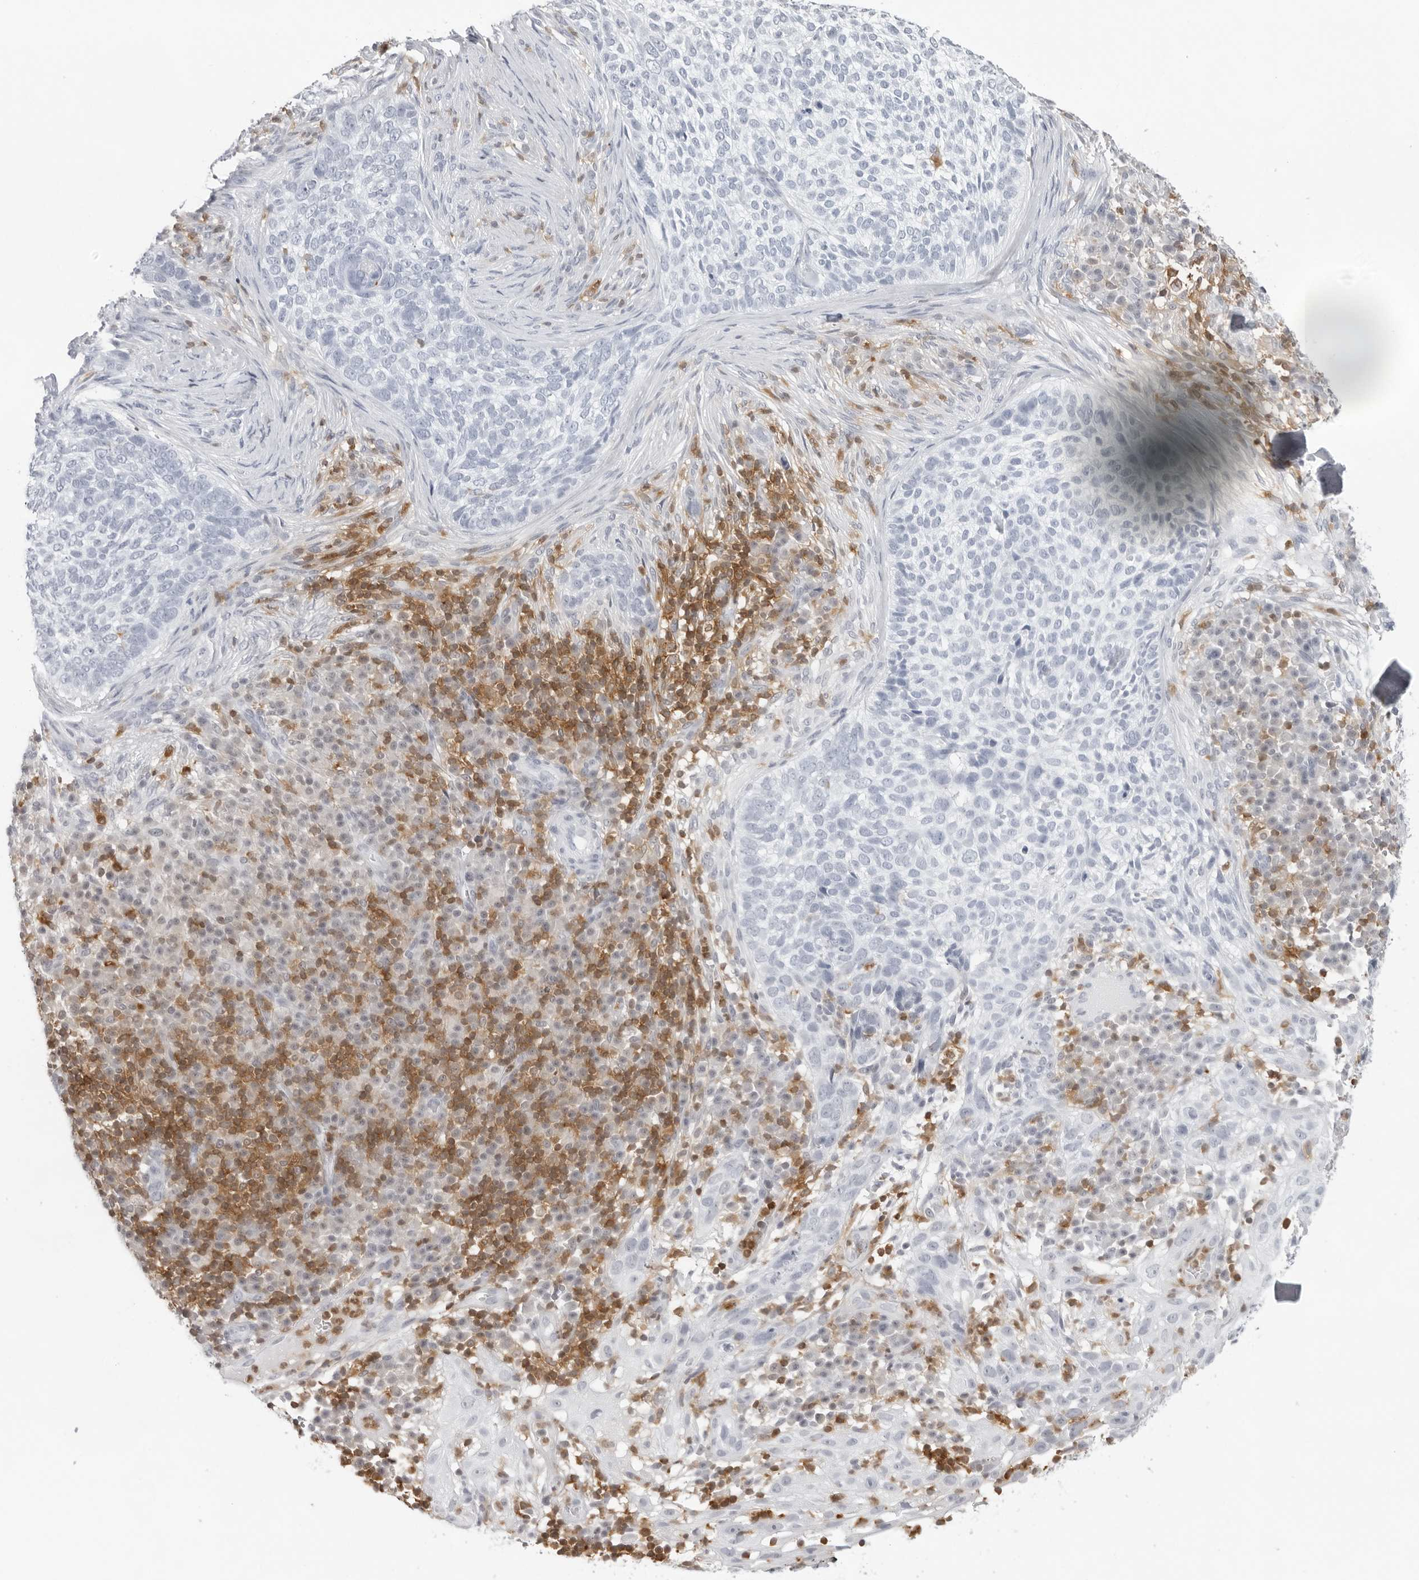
{"staining": {"intensity": "negative", "quantity": "none", "location": "none"}, "tissue": "skin cancer", "cell_type": "Tumor cells", "image_type": "cancer", "snomed": [{"axis": "morphology", "description": "Basal cell carcinoma"}, {"axis": "topography", "description": "Skin"}], "caption": "The immunohistochemistry image has no significant expression in tumor cells of skin cancer tissue.", "gene": "FMNL1", "patient": {"sex": "female", "age": 64}}